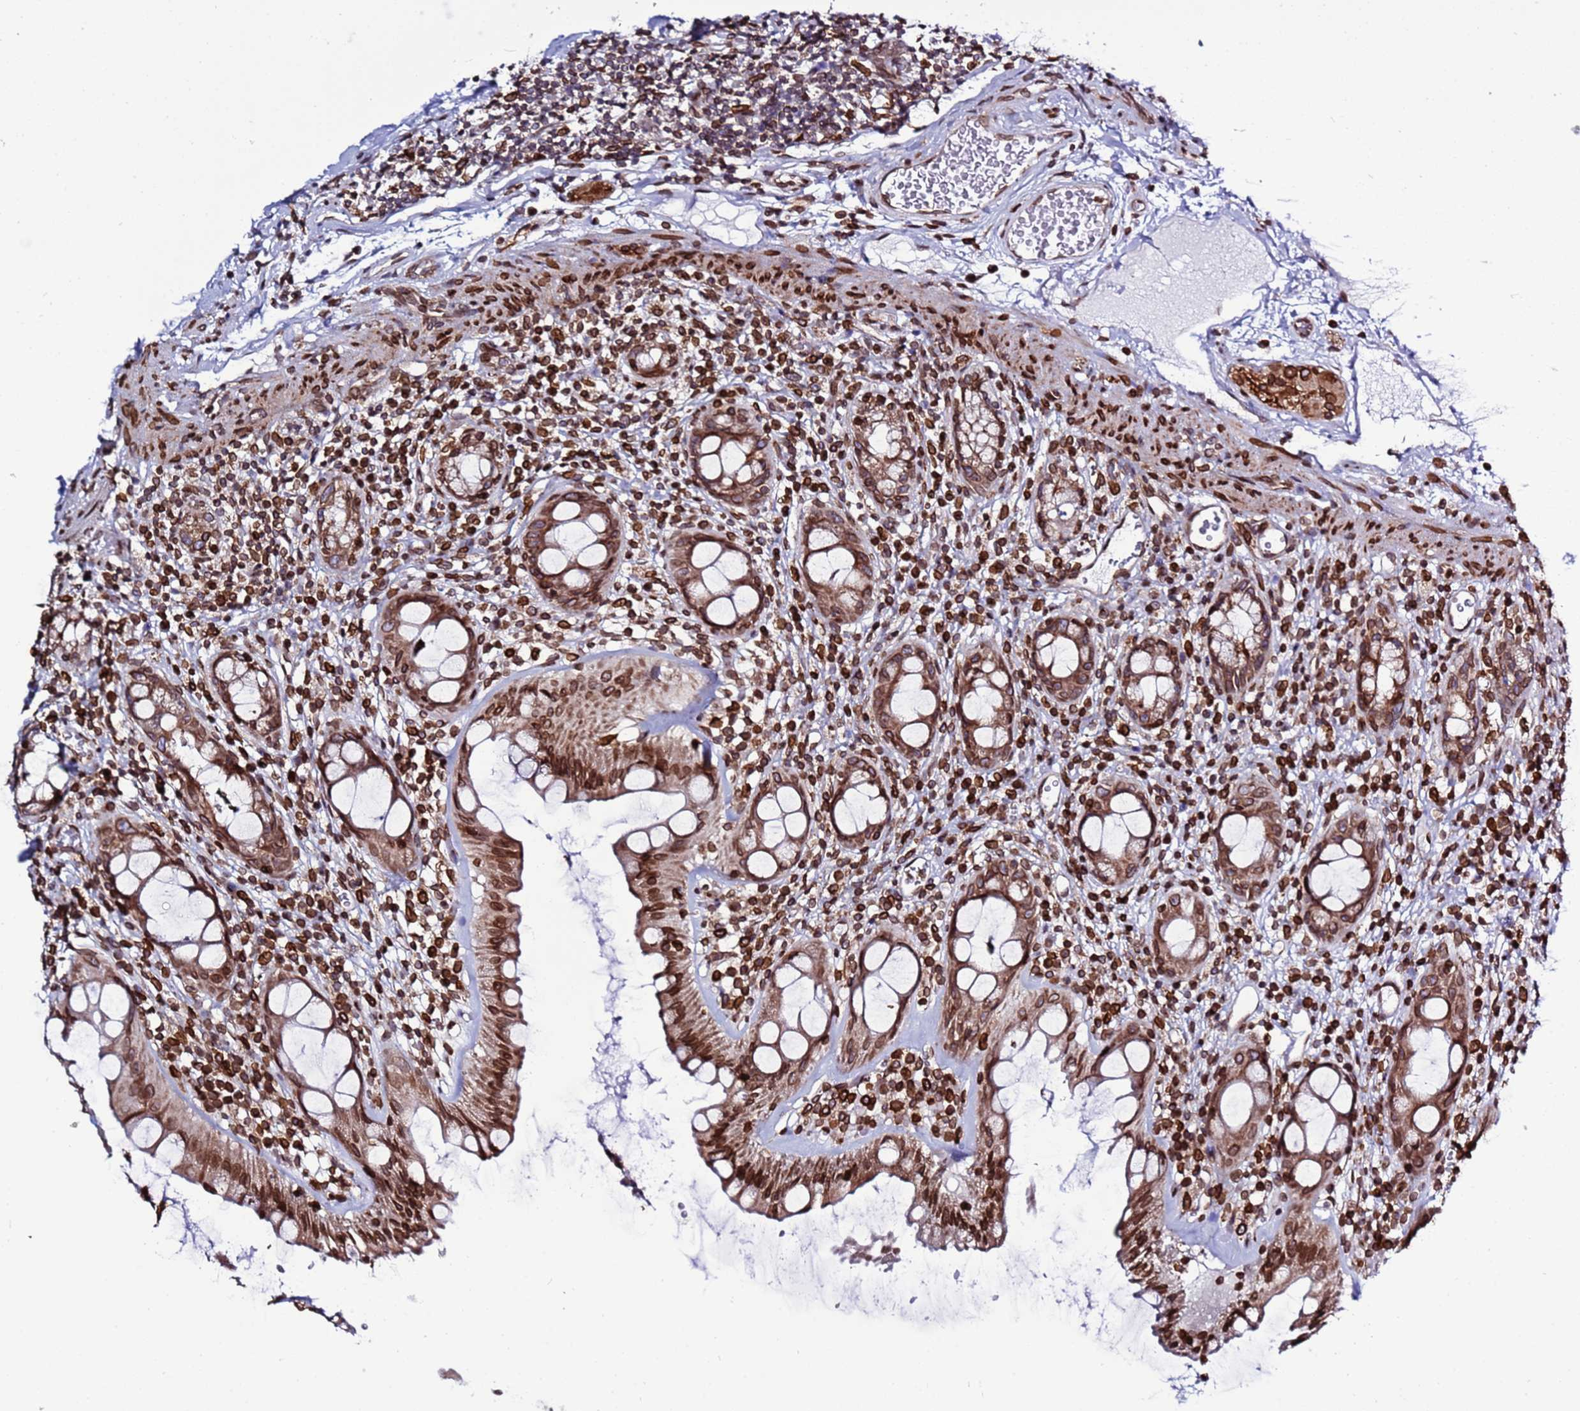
{"staining": {"intensity": "strong", "quantity": ">75%", "location": "cytoplasmic/membranous,nuclear"}, "tissue": "rectum", "cell_type": "Glandular cells", "image_type": "normal", "snomed": [{"axis": "morphology", "description": "Normal tissue, NOS"}, {"axis": "topography", "description": "Rectum"}], "caption": "A micrograph of rectum stained for a protein shows strong cytoplasmic/membranous,nuclear brown staining in glandular cells. Immunohistochemistry stains the protein in brown and the nuclei are stained blue.", "gene": "TOR1AIP1", "patient": {"sex": "female", "age": 57}}